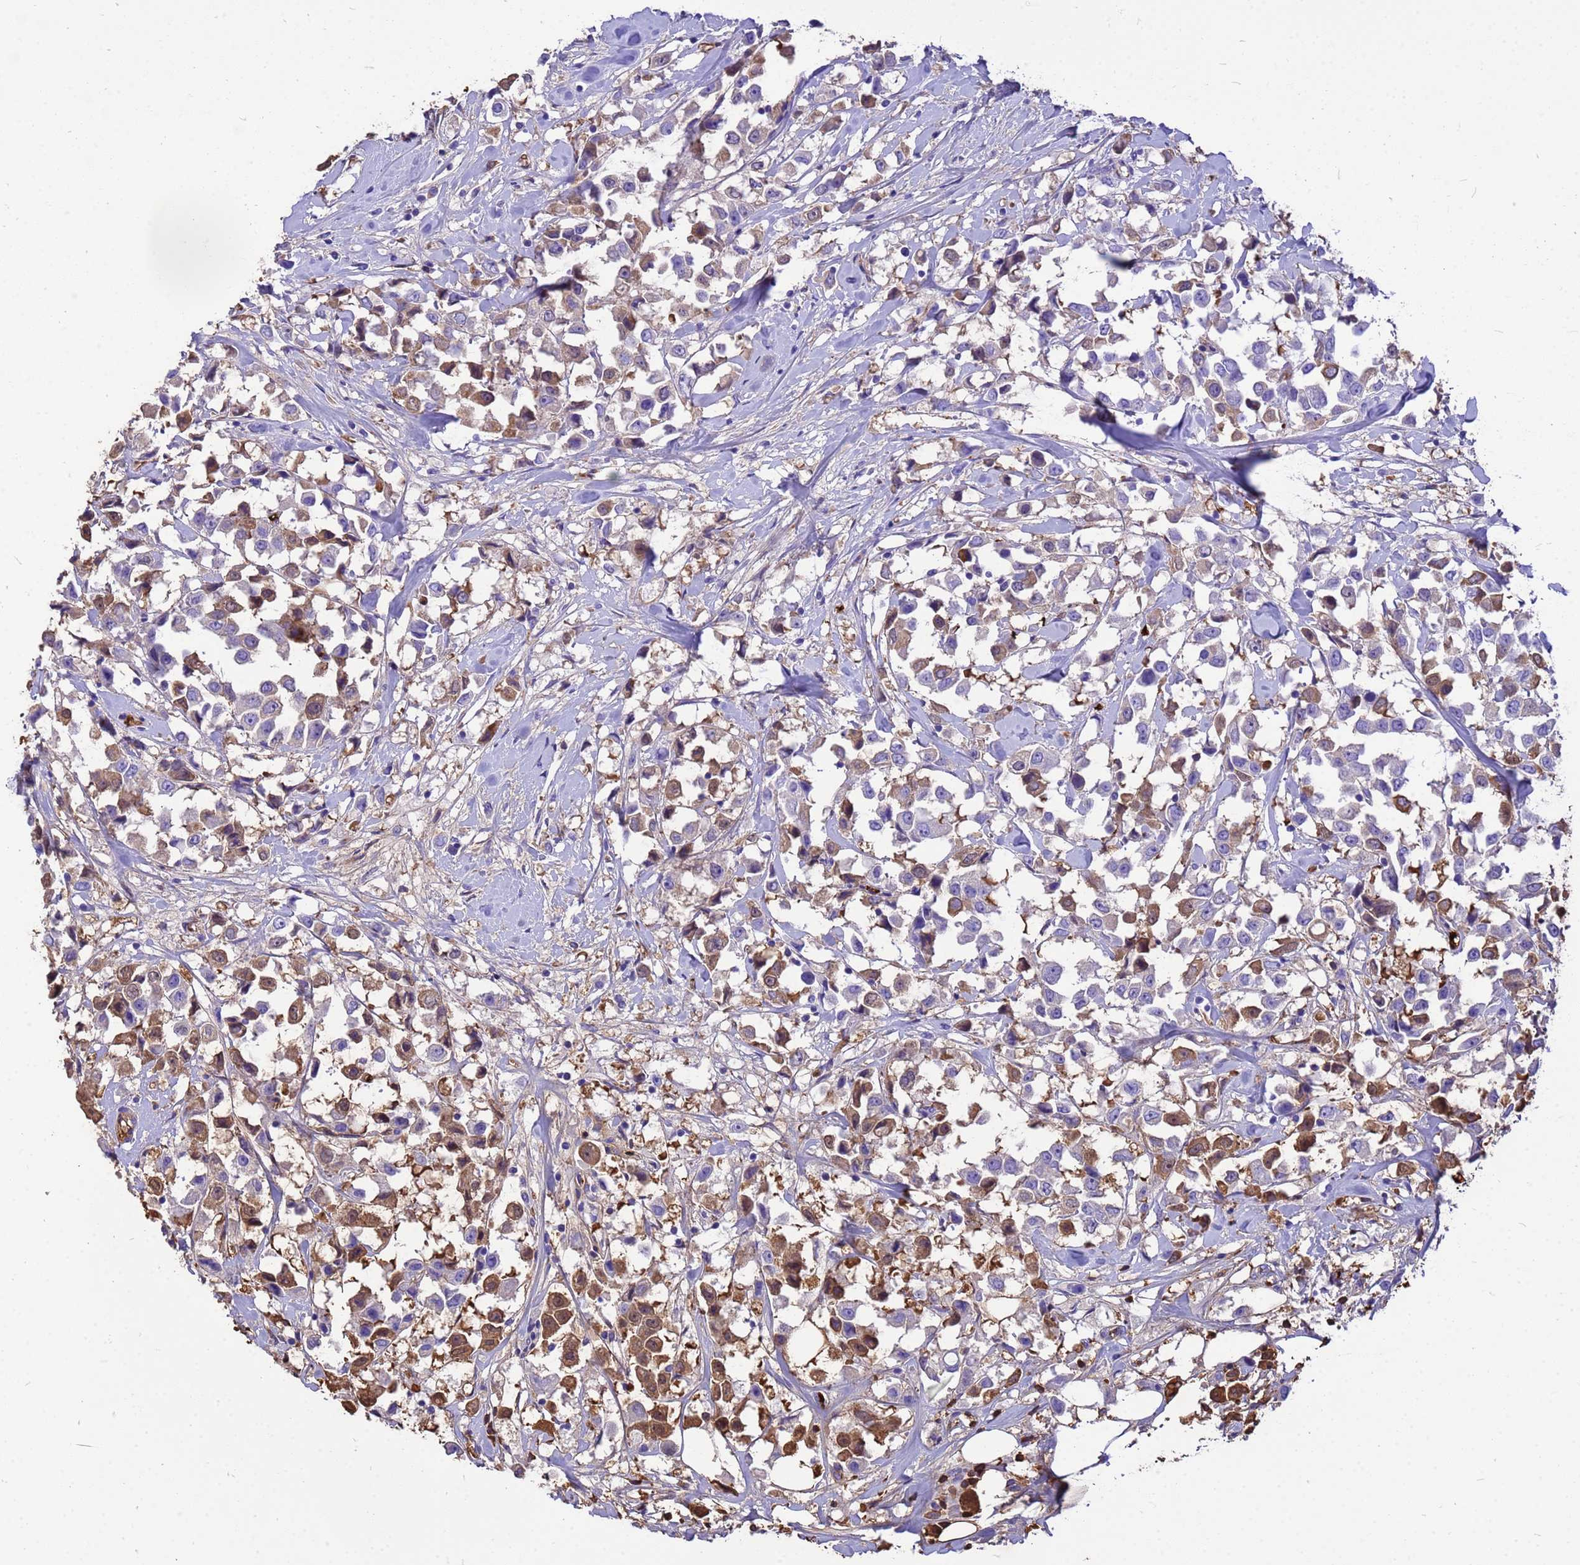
{"staining": {"intensity": "moderate", "quantity": "25%-75%", "location": "cytoplasmic/membranous,nuclear"}, "tissue": "breast cancer", "cell_type": "Tumor cells", "image_type": "cancer", "snomed": [{"axis": "morphology", "description": "Duct carcinoma"}, {"axis": "topography", "description": "Breast"}], "caption": "This micrograph exhibits immunohistochemistry (IHC) staining of breast intraductal carcinoma, with medium moderate cytoplasmic/membranous and nuclear positivity in approximately 25%-75% of tumor cells.", "gene": "HBA2", "patient": {"sex": "female", "age": 61}}